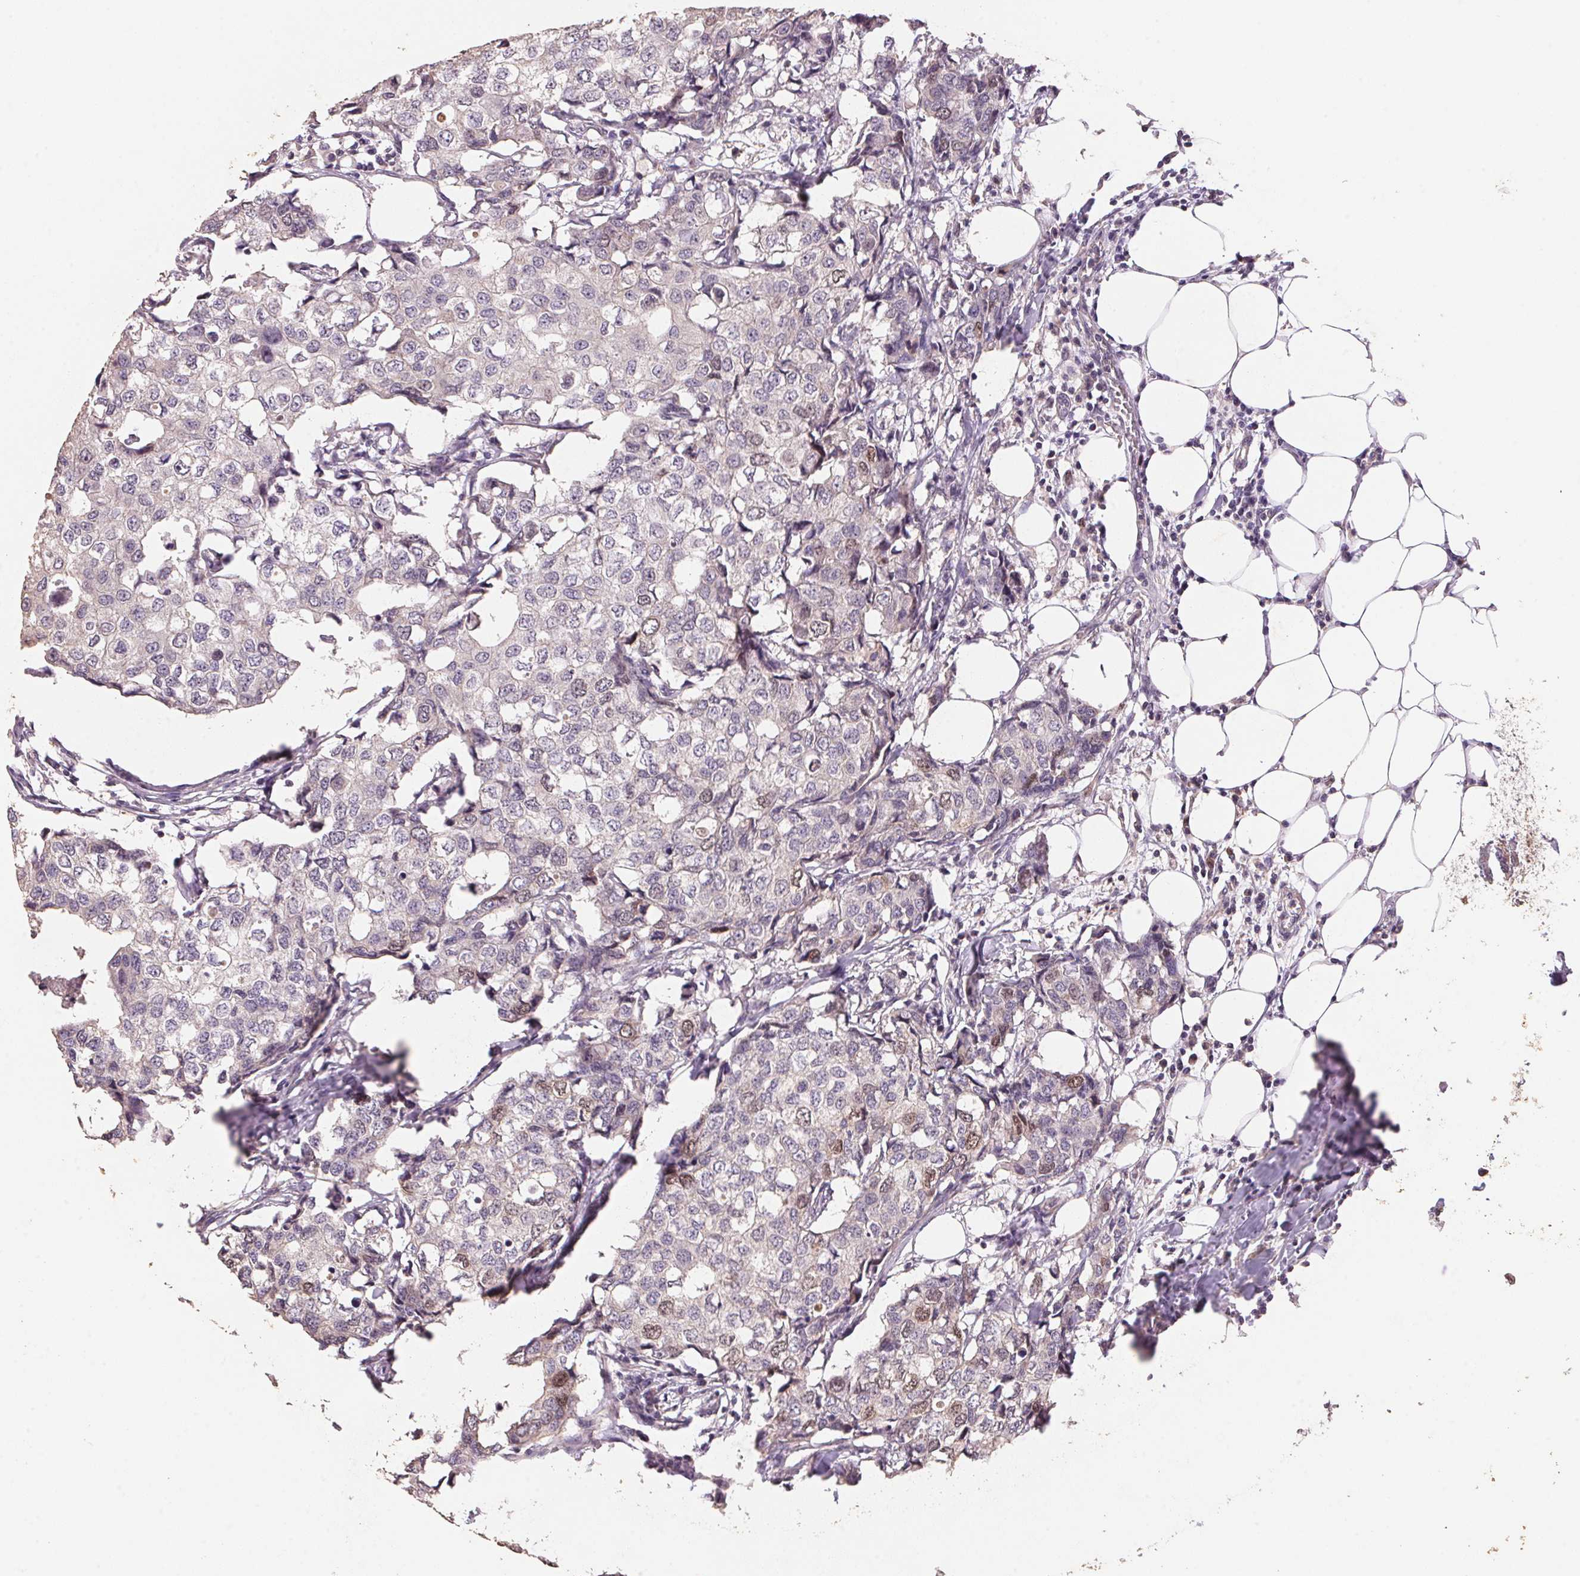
{"staining": {"intensity": "negative", "quantity": "none", "location": "none"}, "tissue": "breast cancer", "cell_type": "Tumor cells", "image_type": "cancer", "snomed": [{"axis": "morphology", "description": "Duct carcinoma"}, {"axis": "topography", "description": "Breast"}], "caption": "This histopathology image is of breast intraductal carcinoma stained with immunohistochemistry (IHC) to label a protein in brown with the nuclei are counter-stained blue. There is no expression in tumor cells.", "gene": "CENPF", "patient": {"sex": "female", "age": 27}}